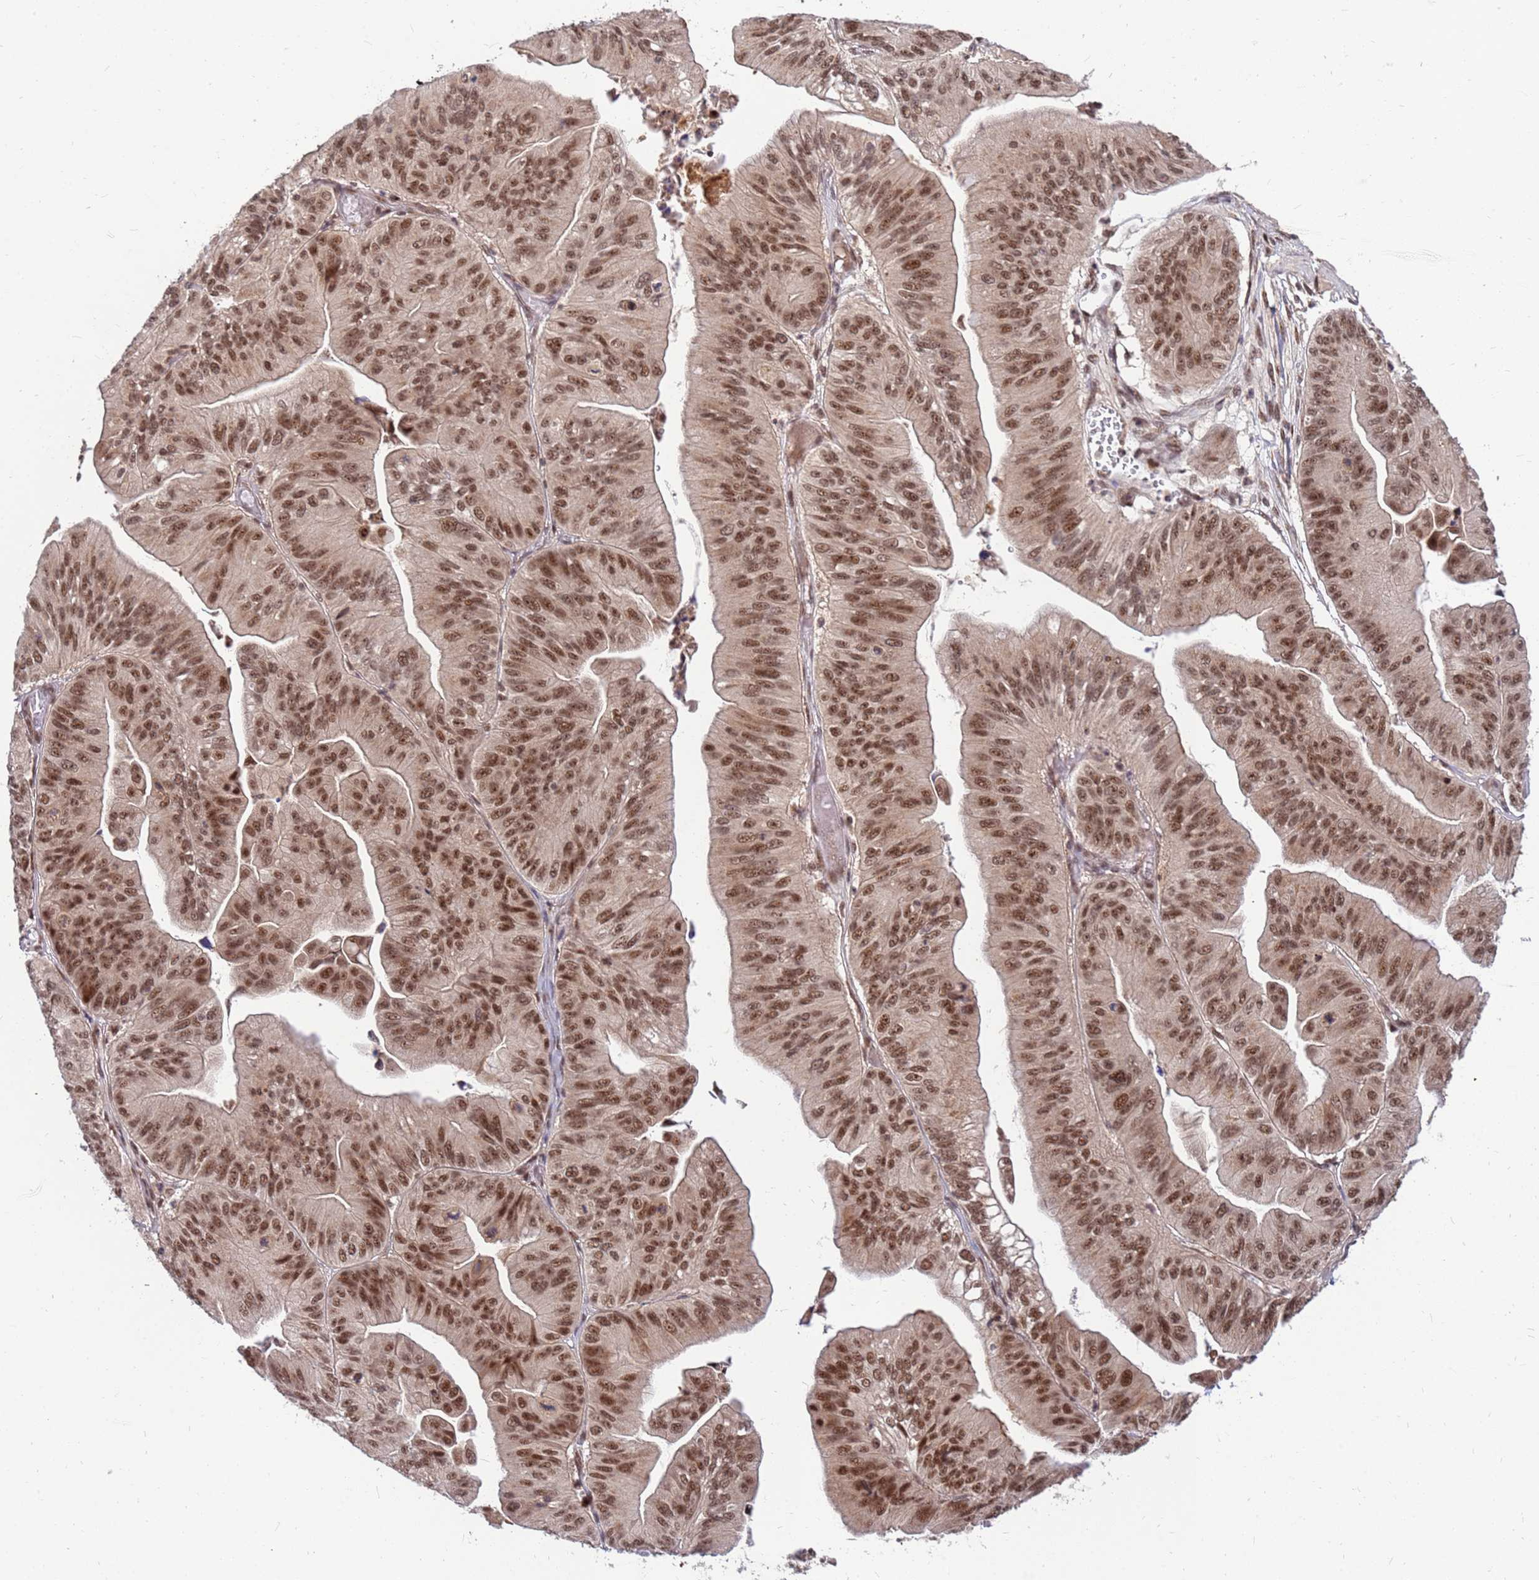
{"staining": {"intensity": "strong", "quantity": ">75%", "location": "nuclear"}, "tissue": "ovarian cancer", "cell_type": "Tumor cells", "image_type": "cancer", "snomed": [{"axis": "morphology", "description": "Cystadenocarcinoma, mucinous, NOS"}, {"axis": "topography", "description": "Ovary"}], "caption": "There is high levels of strong nuclear positivity in tumor cells of ovarian cancer (mucinous cystadenocarcinoma), as demonstrated by immunohistochemical staining (brown color).", "gene": "NCBP2", "patient": {"sex": "female", "age": 61}}